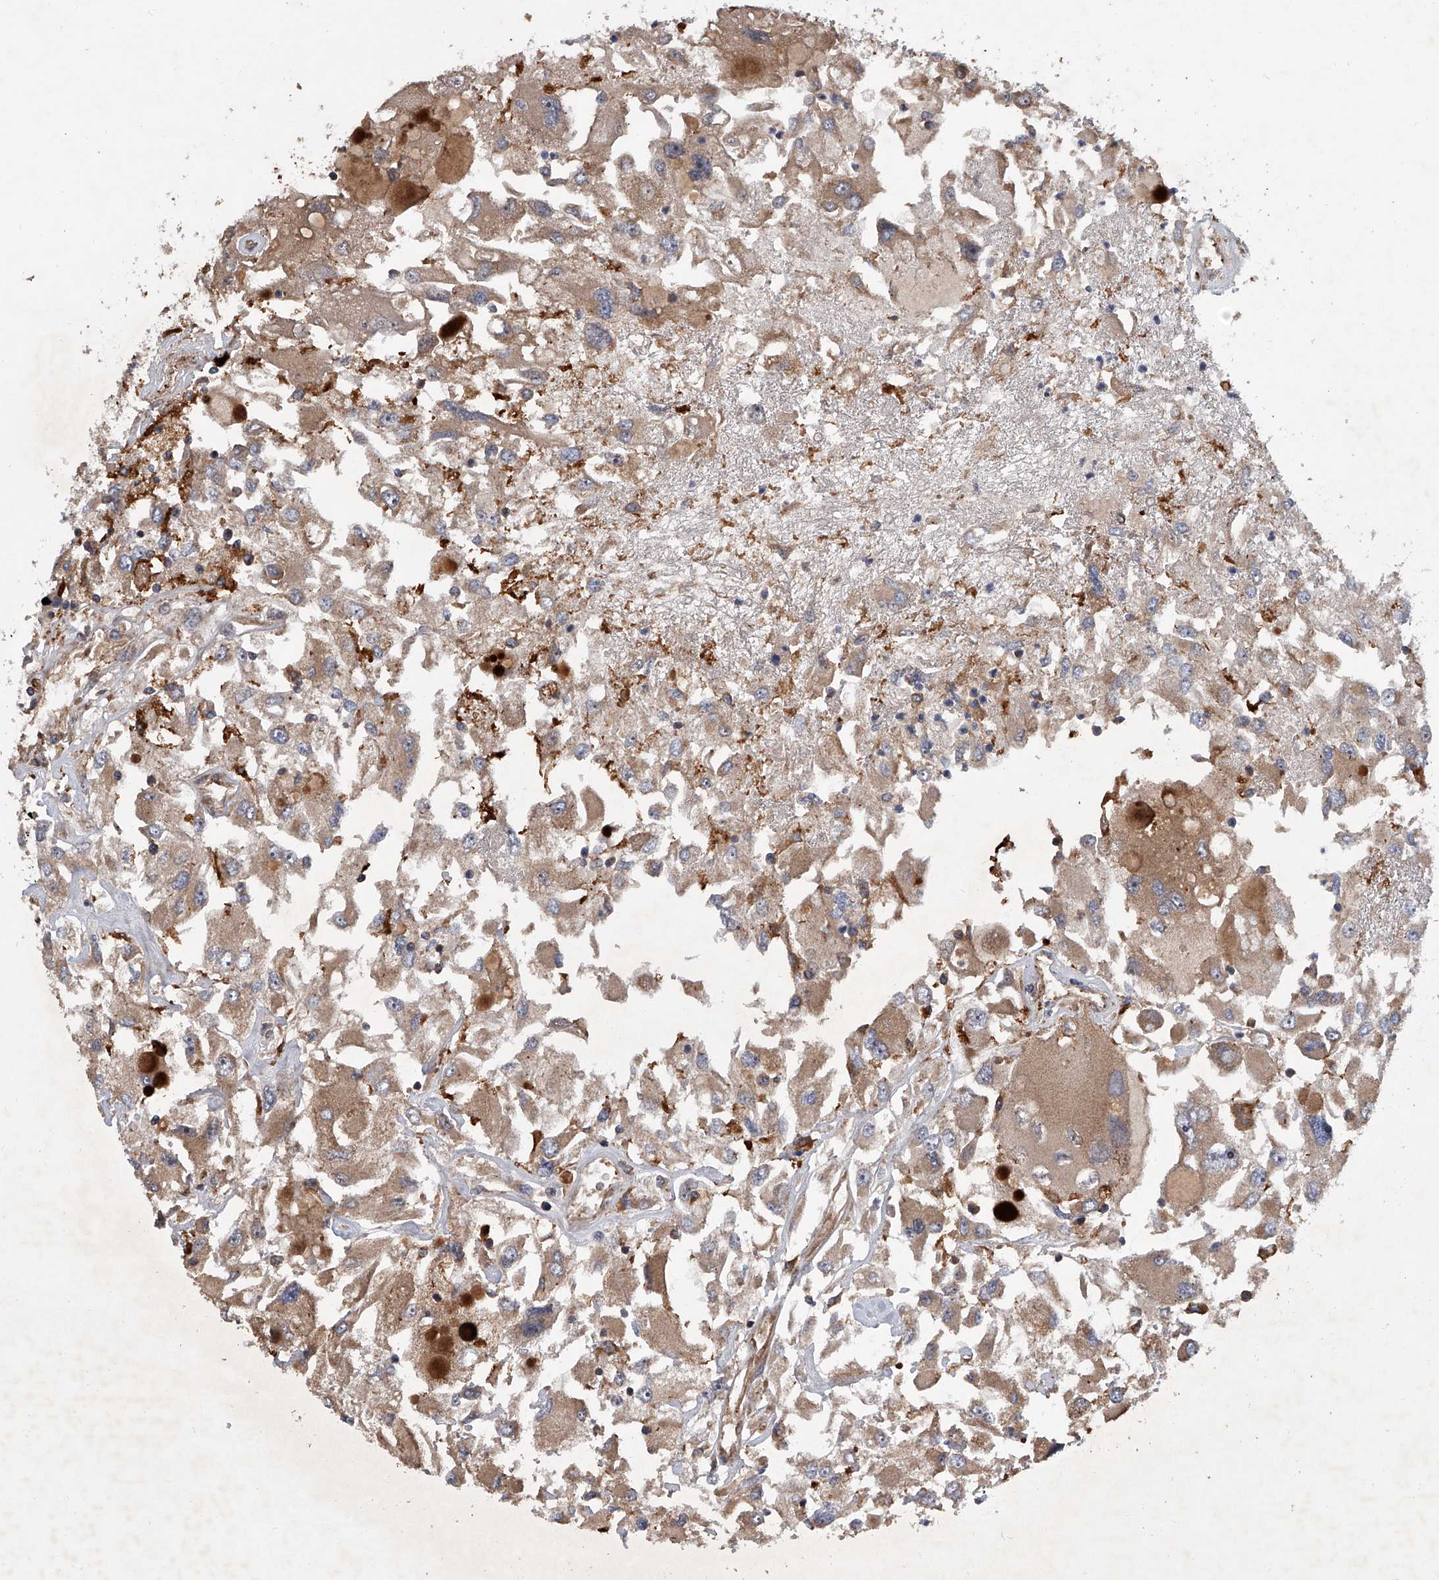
{"staining": {"intensity": "moderate", "quantity": ">75%", "location": "cytoplasmic/membranous"}, "tissue": "renal cancer", "cell_type": "Tumor cells", "image_type": "cancer", "snomed": [{"axis": "morphology", "description": "Adenocarcinoma, NOS"}, {"axis": "topography", "description": "Kidney"}], "caption": "Protein expression analysis of renal adenocarcinoma exhibits moderate cytoplasmic/membranous positivity in about >75% of tumor cells.", "gene": "USP47", "patient": {"sex": "female", "age": 52}}